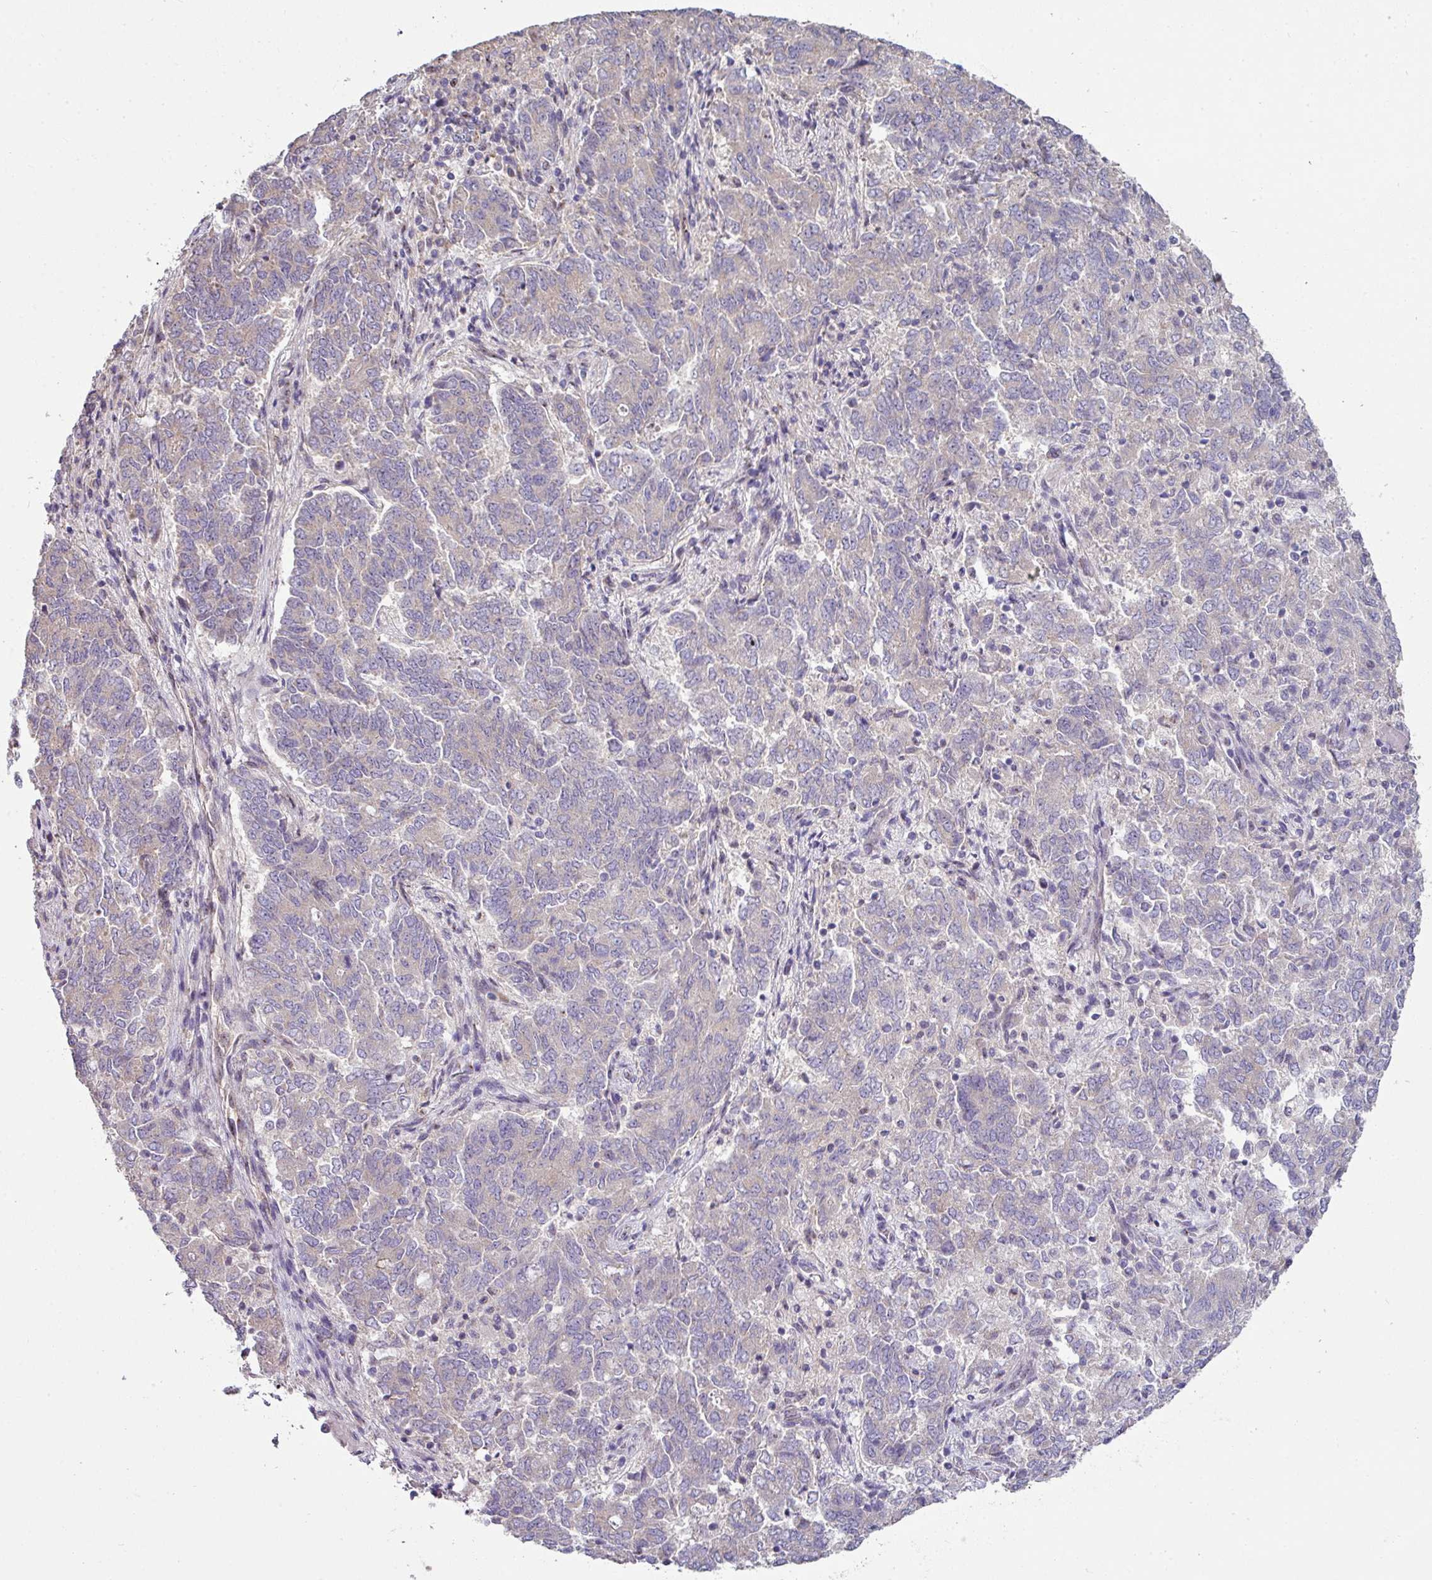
{"staining": {"intensity": "negative", "quantity": "none", "location": "none"}, "tissue": "endometrial cancer", "cell_type": "Tumor cells", "image_type": "cancer", "snomed": [{"axis": "morphology", "description": "Adenocarcinoma, NOS"}, {"axis": "topography", "description": "Endometrium"}], "caption": "Tumor cells are negative for protein expression in human endometrial cancer.", "gene": "LRRC9", "patient": {"sex": "female", "age": 80}}